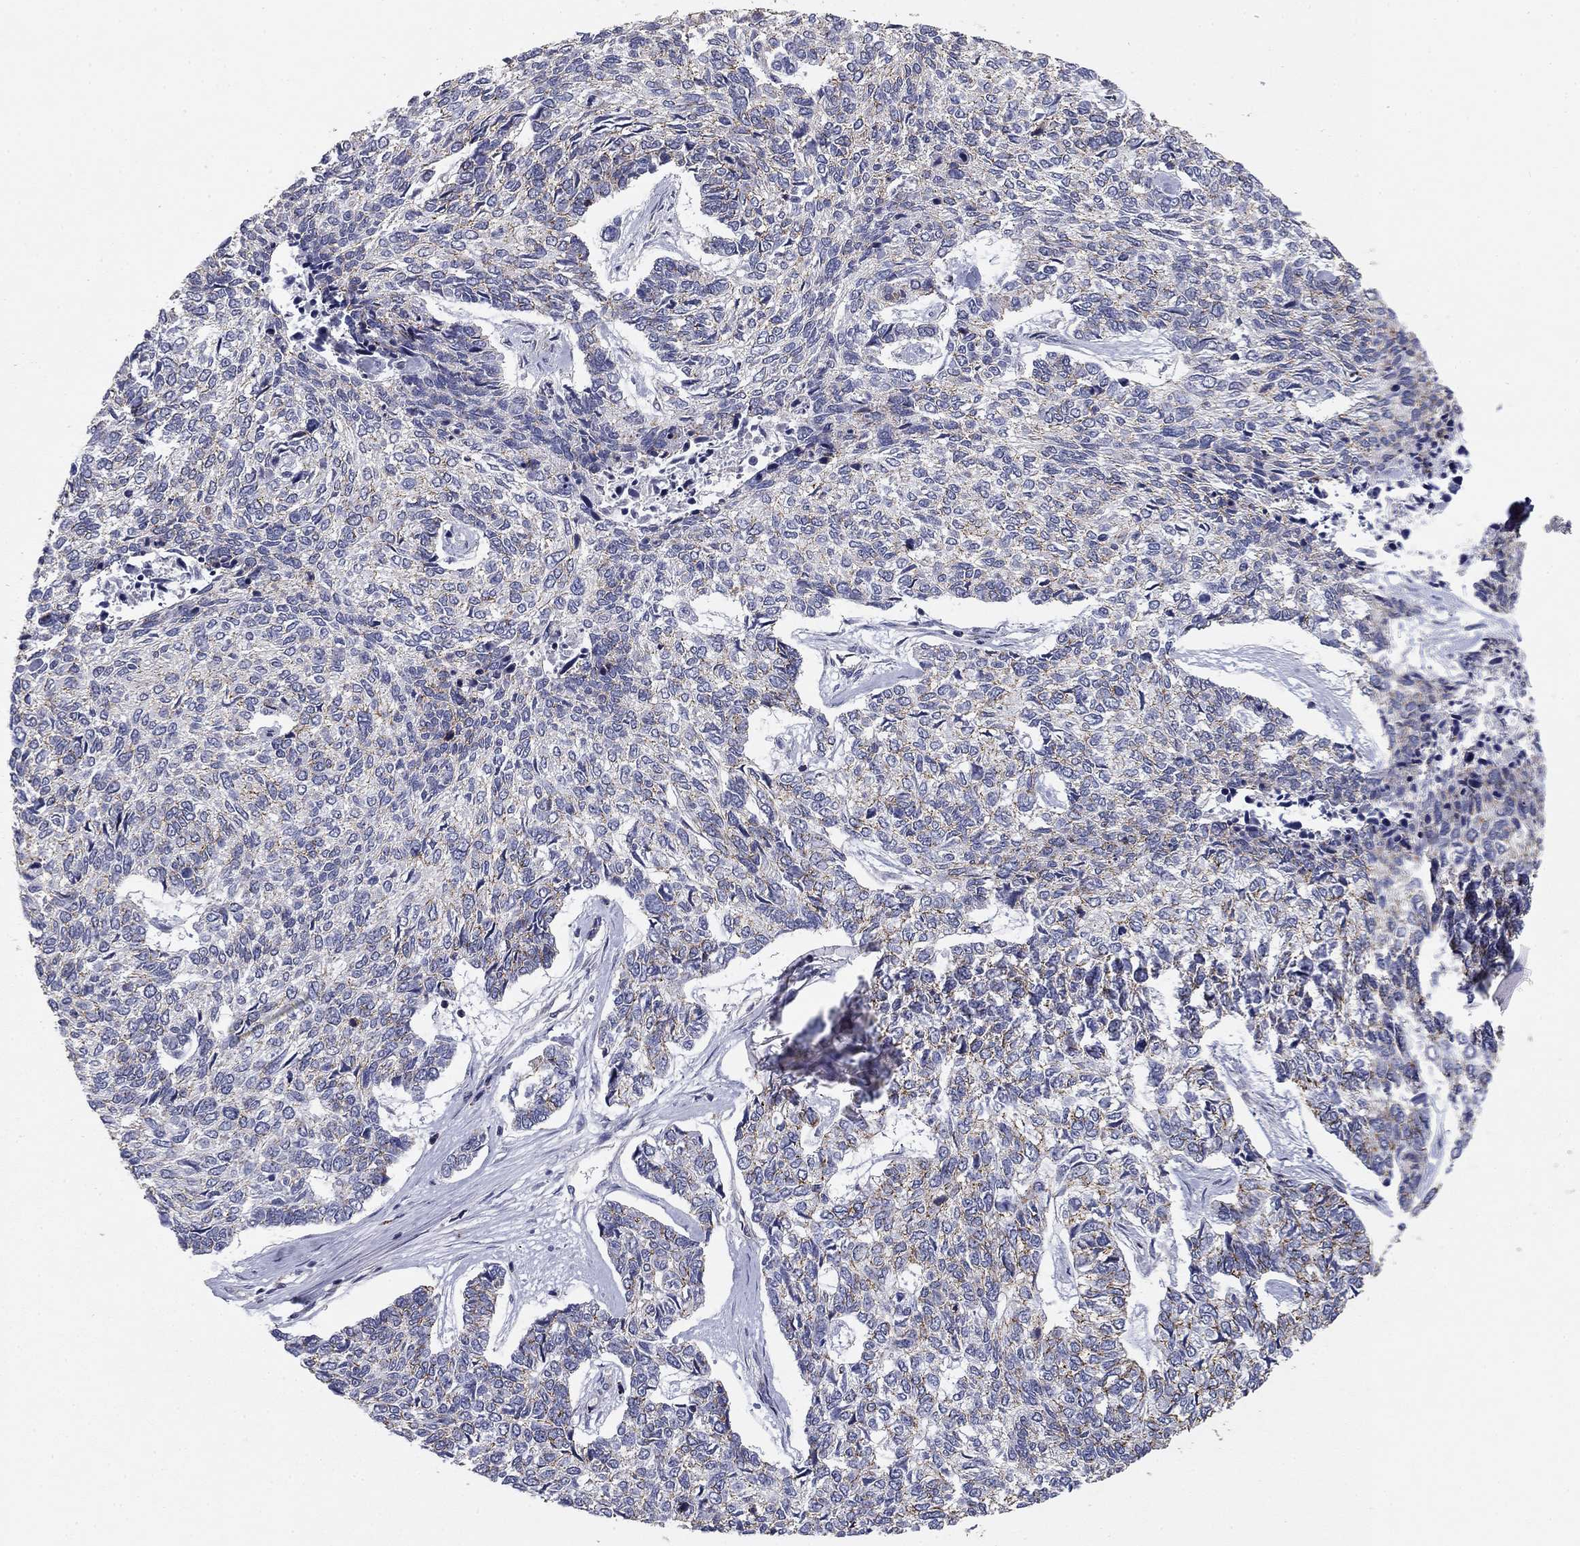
{"staining": {"intensity": "strong", "quantity": "<25%", "location": "cytoplasmic/membranous"}, "tissue": "skin cancer", "cell_type": "Tumor cells", "image_type": "cancer", "snomed": [{"axis": "morphology", "description": "Basal cell carcinoma"}, {"axis": "topography", "description": "Skin"}], "caption": "Human basal cell carcinoma (skin) stained with a protein marker displays strong staining in tumor cells.", "gene": "SEPTIN3", "patient": {"sex": "female", "age": 65}}